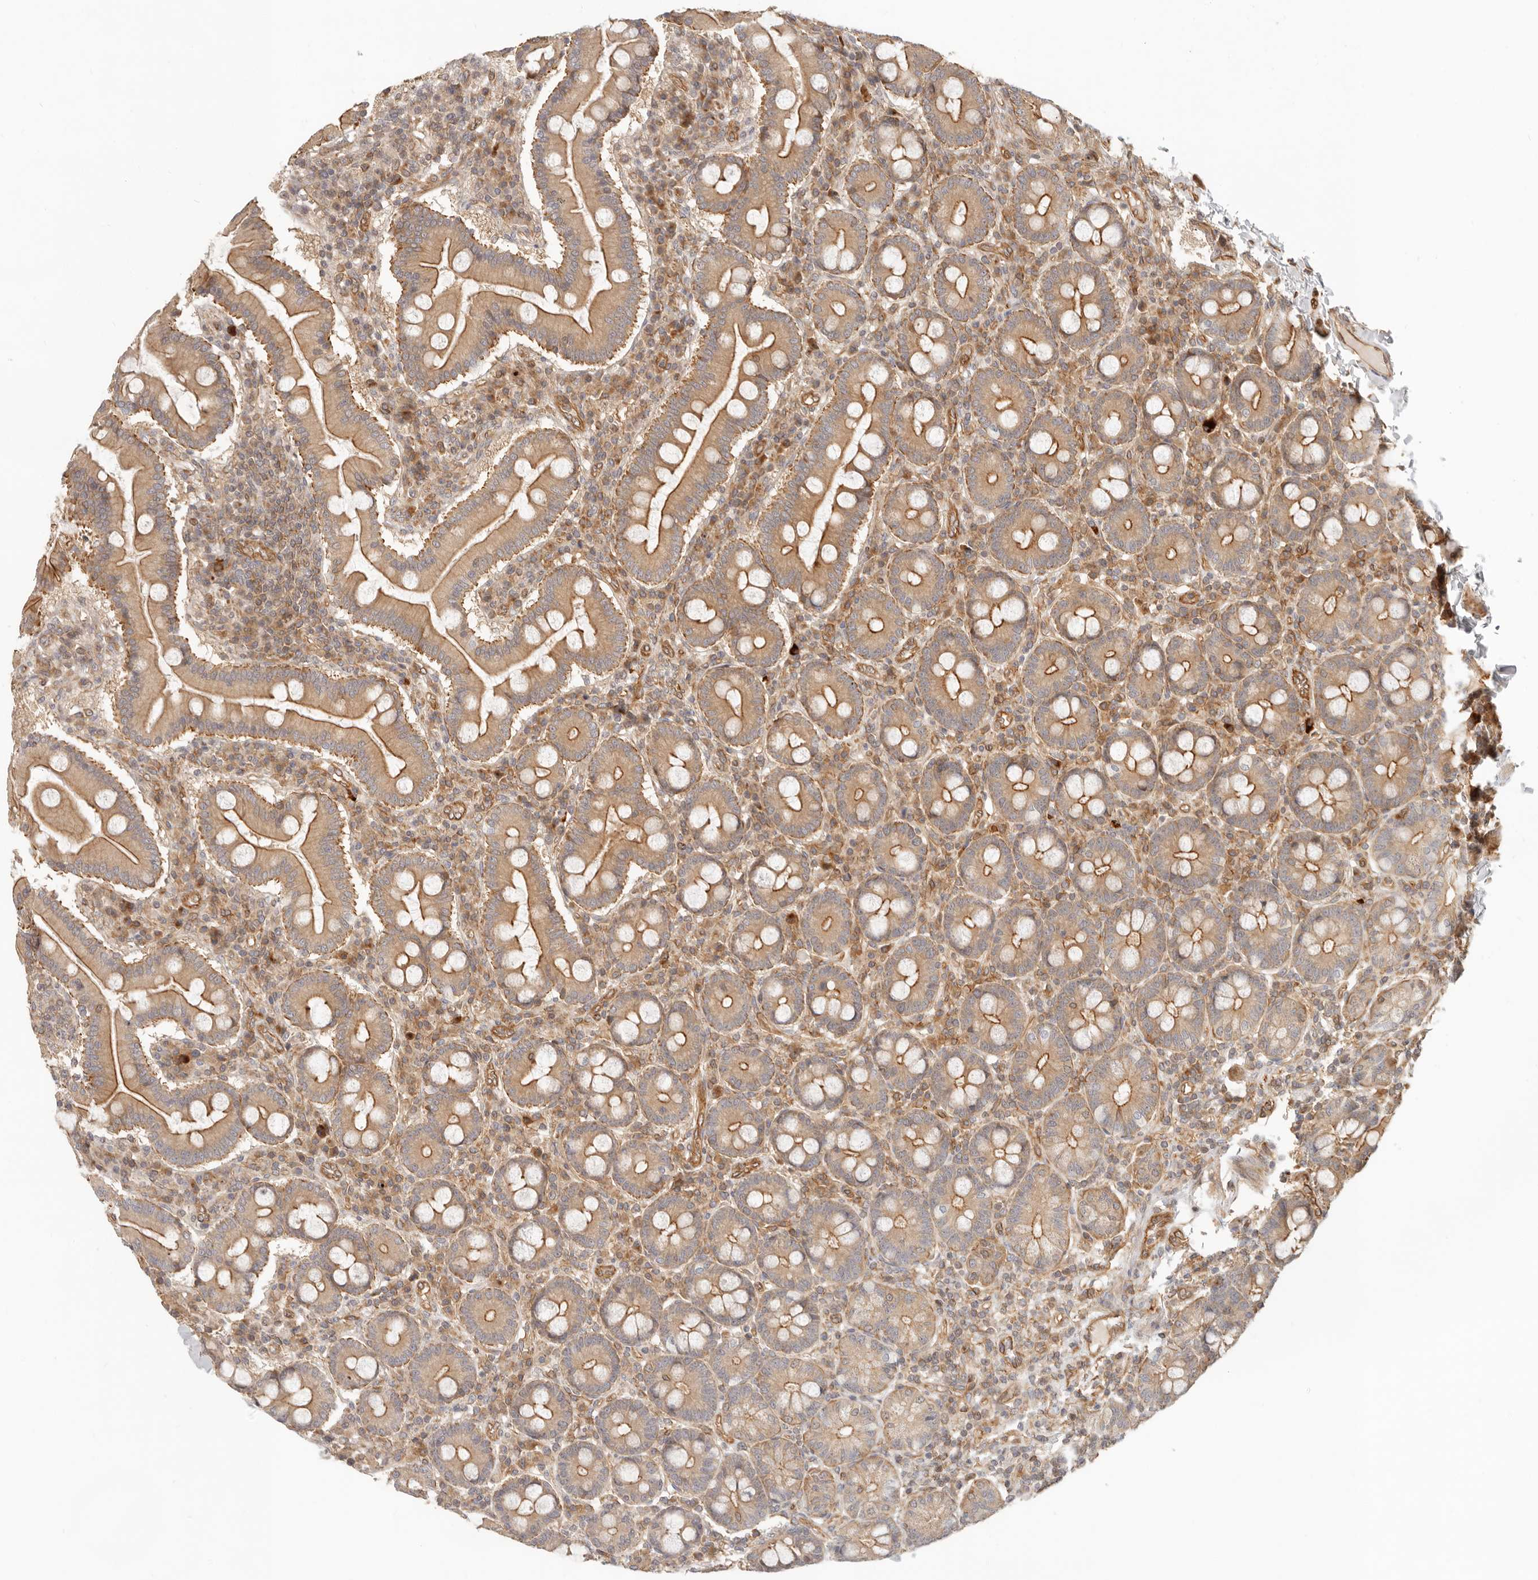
{"staining": {"intensity": "moderate", "quantity": ">75%", "location": "cytoplasmic/membranous"}, "tissue": "duodenum", "cell_type": "Glandular cells", "image_type": "normal", "snomed": [{"axis": "morphology", "description": "Normal tissue, NOS"}, {"axis": "topography", "description": "Duodenum"}], "caption": "Protein staining of benign duodenum demonstrates moderate cytoplasmic/membranous staining in about >75% of glandular cells. (brown staining indicates protein expression, while blue staining denotes nuclei).", "gene": "UFSP1", "patient": {"sex": "male", "age": 50}}